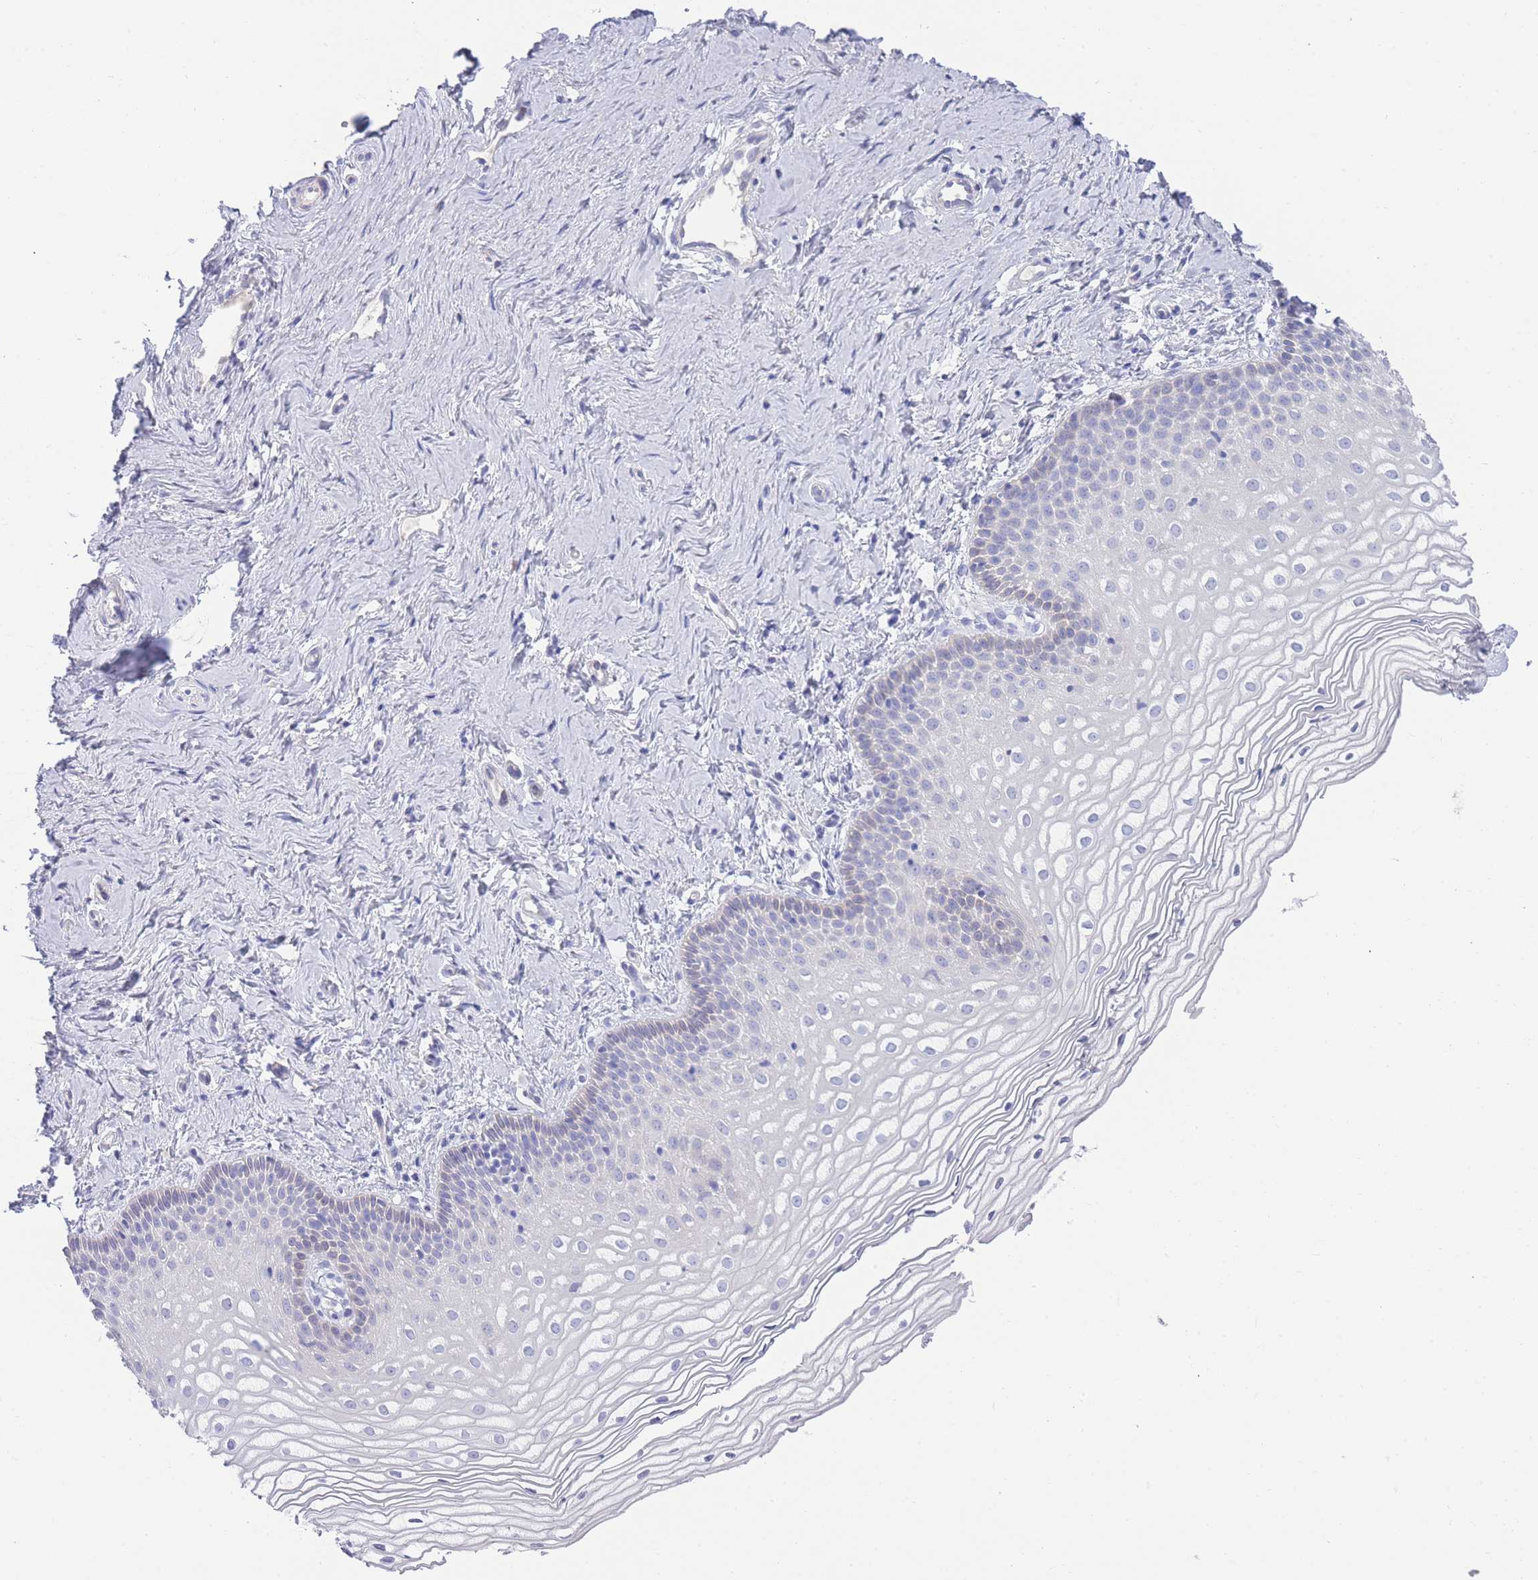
{"staining": {"intensity": "negative", "quantity": "none", "location": "none"}, "tissue": "vagina", "cell_type": "Squamous epithelial cells", "image_type": "normal", "snomed": [{"axis": "morphology", "description": "Normal tissue, NOS"}, {"axis": "topography", "description": "Vagina"}], "caption": "Unremarkable vagina was stained to show a protein in brown. There is no significant staining in squamous epithelial cells. The staining is performed using DAB (3,3'-diaminobenzidine) brown chromogen with nuclei counter-stained in using hematoxylin.", "gene": "LRRC37A2", "patient": {"sex": "female", "age": 56}}